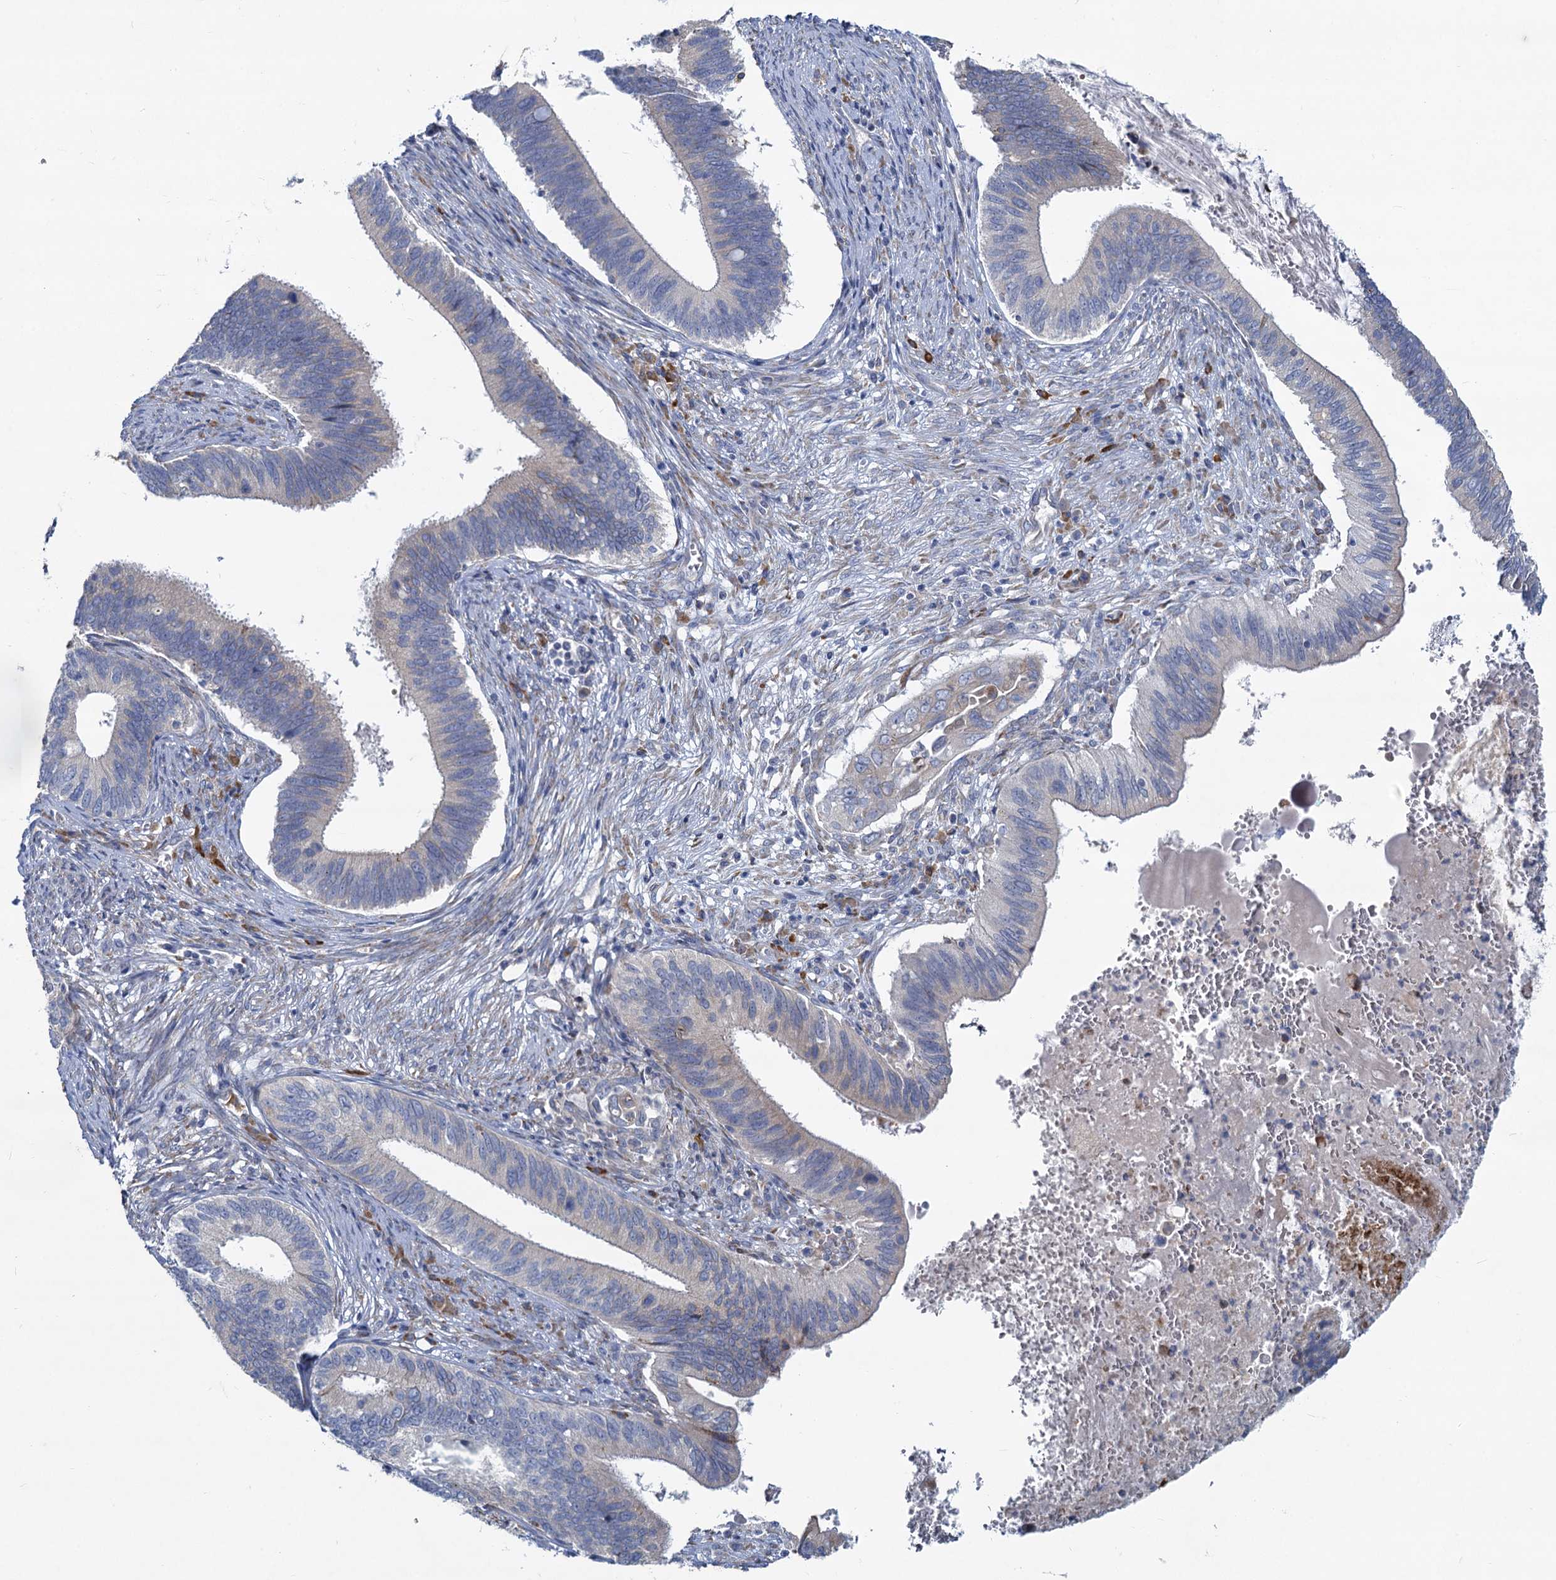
{"staining": {"intensity": "negative", "quantity": "none", "location": "none"}, "tissue": "cervical cancer", "cell_type": "Tumor cells", "image_type": "cancer", "snomed": [{"axis": "morphology", "description": "Adenocarcinoma, NOS"}, {"axis": "topography", "description": "Cervix"}], "caption": "High magnification brightfield microscopy of cervical cancer (adenocarcinoma) stained with DAB (3,3'-diaminobenzidine) (brown) and counterstained with hematoxylin (blue): tumor cells show no significant staining.", "gene": "PRSS35", "patient": {"sex": "female", "age": 42}}